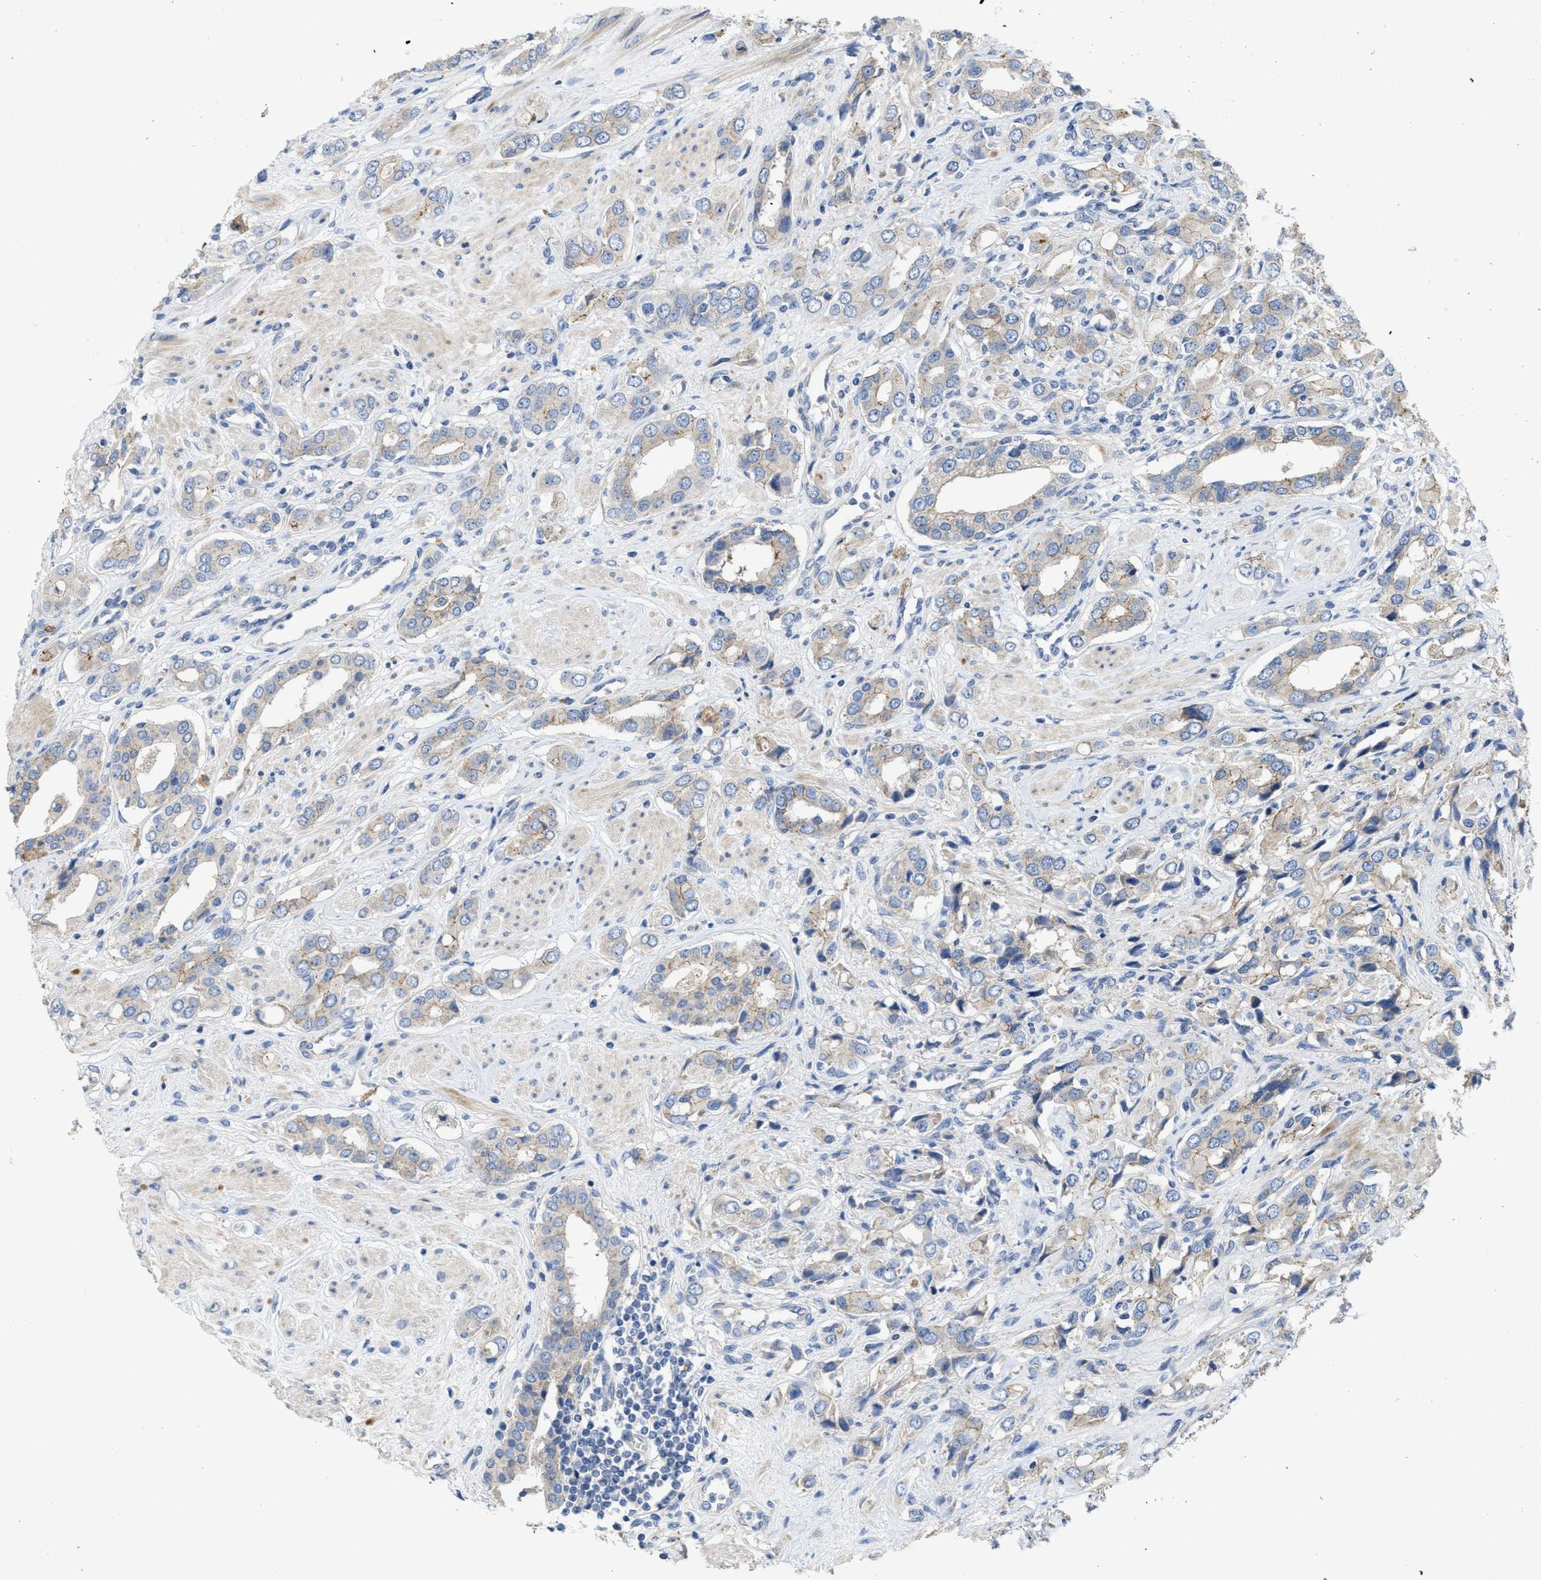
{"staining": {"intensity": "weak", "quantity": "25%-75%", "location": "cytoplasmic/membranous"}, "tissue": "prostate cancer", "cell_type": "Tumor cells", "image_type": "cancer", "snomed": [{"axis": "morphology", "description": "Adenocarcinoma, High grade"}, {"axis": "topography", "description": "Prostate"}], "caption": "Immunohistochemistry (IHC) staining of prostate cancer (high-grade adenocarcinoma), which displays low levels of weak cytoplasmic/membranous positivity in about 25%-75% of tumor cells indicating weak cytoplasmic/membranous protein expression. The staining was performed using DAB (3,3'-diaminobenzidine) (brown) for protein detection and nuclei were counterstained in hematoxylin (blue).", "gene": "CDPF1", "patient": {"sex": "male", "age": 52}}